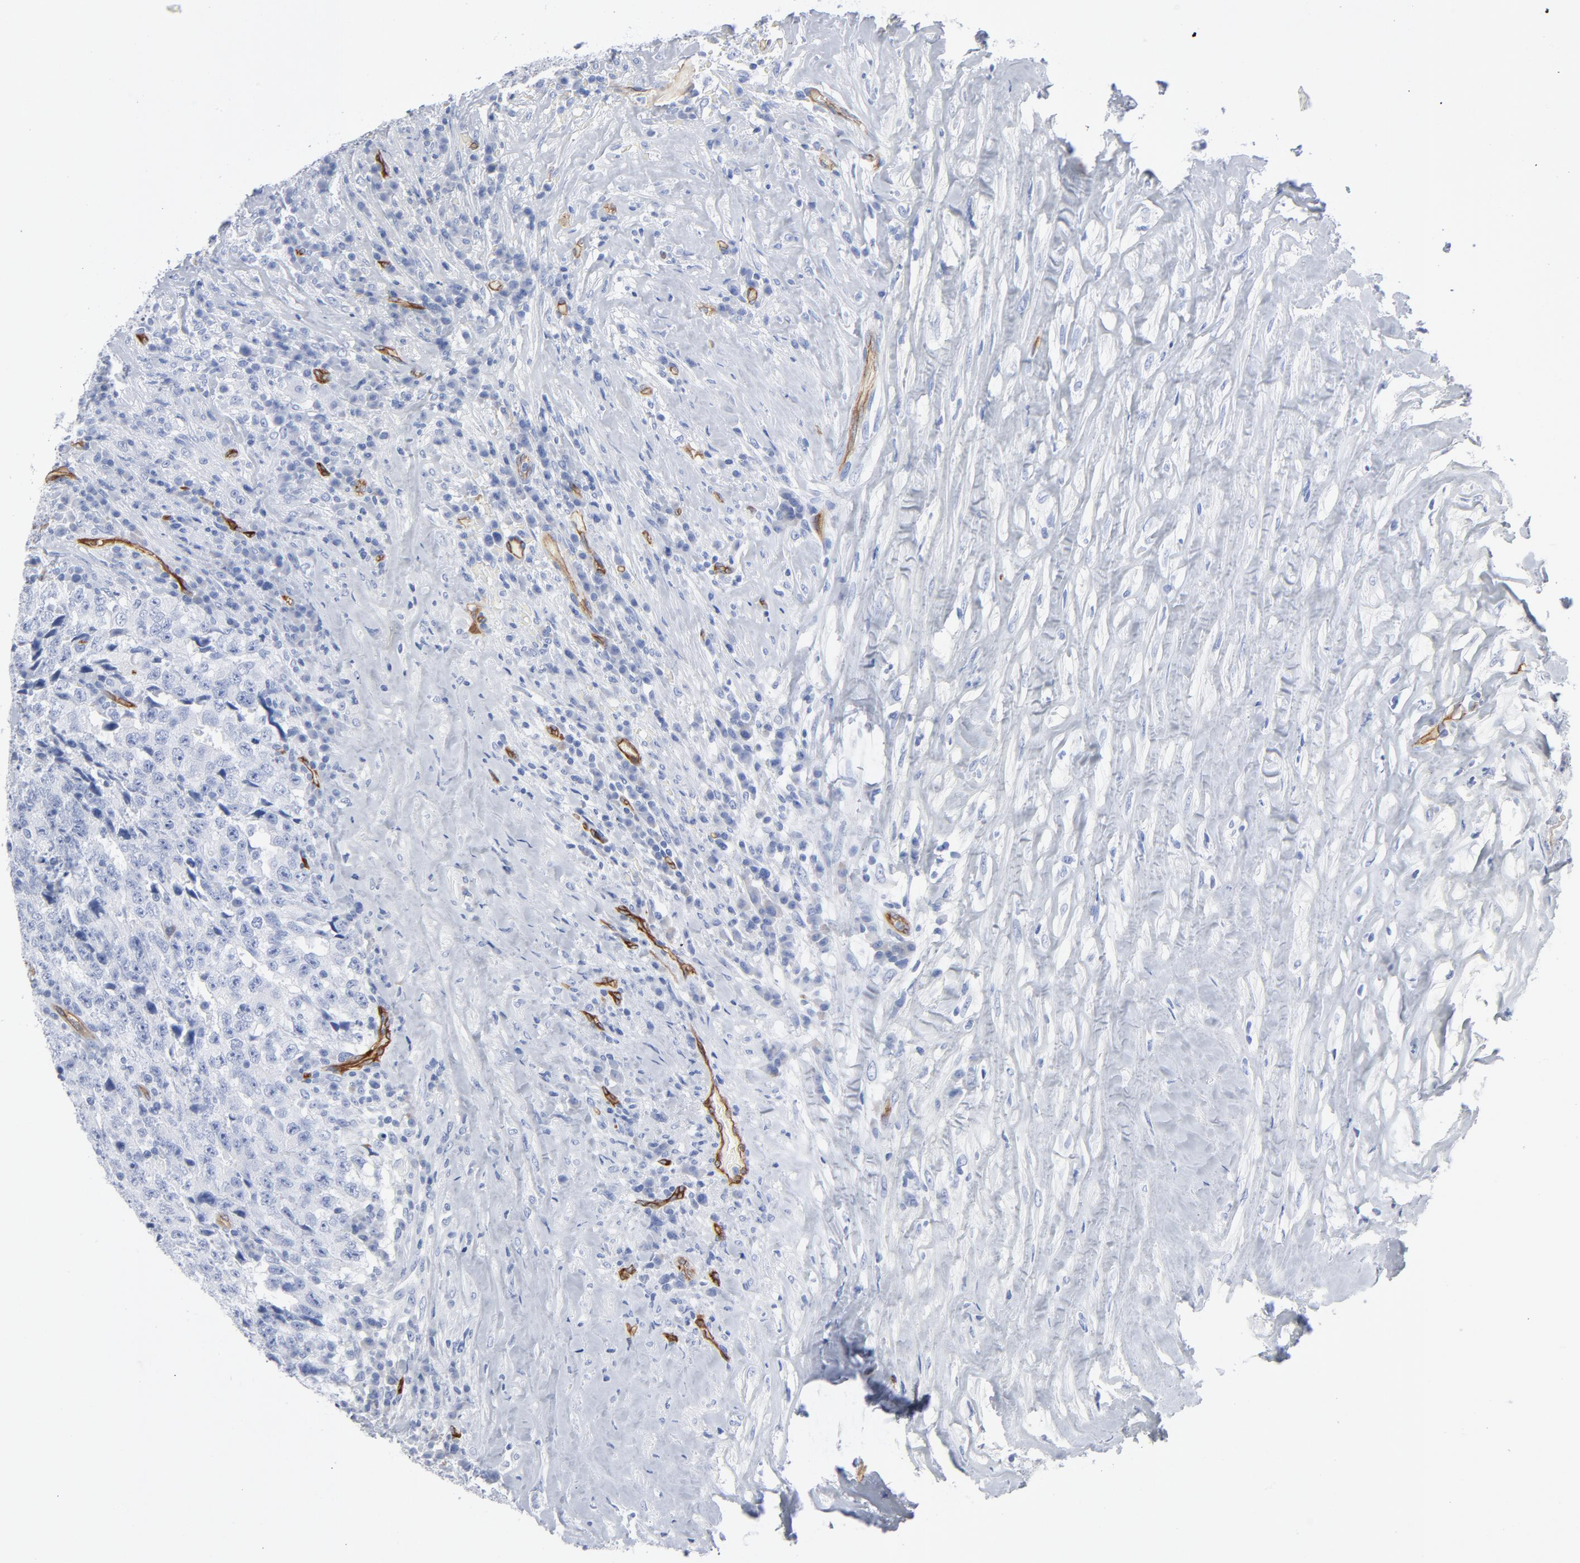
{"staining": {"intensity": "negative", "quantity": "none", "location": "none"}, "tissue": "testis cancer", "cell_type": "Tumor cells", "image_type": "cancer", "snomed": [{"axis": "morphology", "description": "Necrosis, NOS"}, {"axis": "morphology", "description": "Carcinoma, Embryonal, NOS"}, {"axis": "topography", "description": "Testis"}], "caption": "Micrograph shows no protein positivity in tumor cells of testis cancer tissue.", "gene": "SHANK3", "patient": {"sex": "male", "age": 19}}